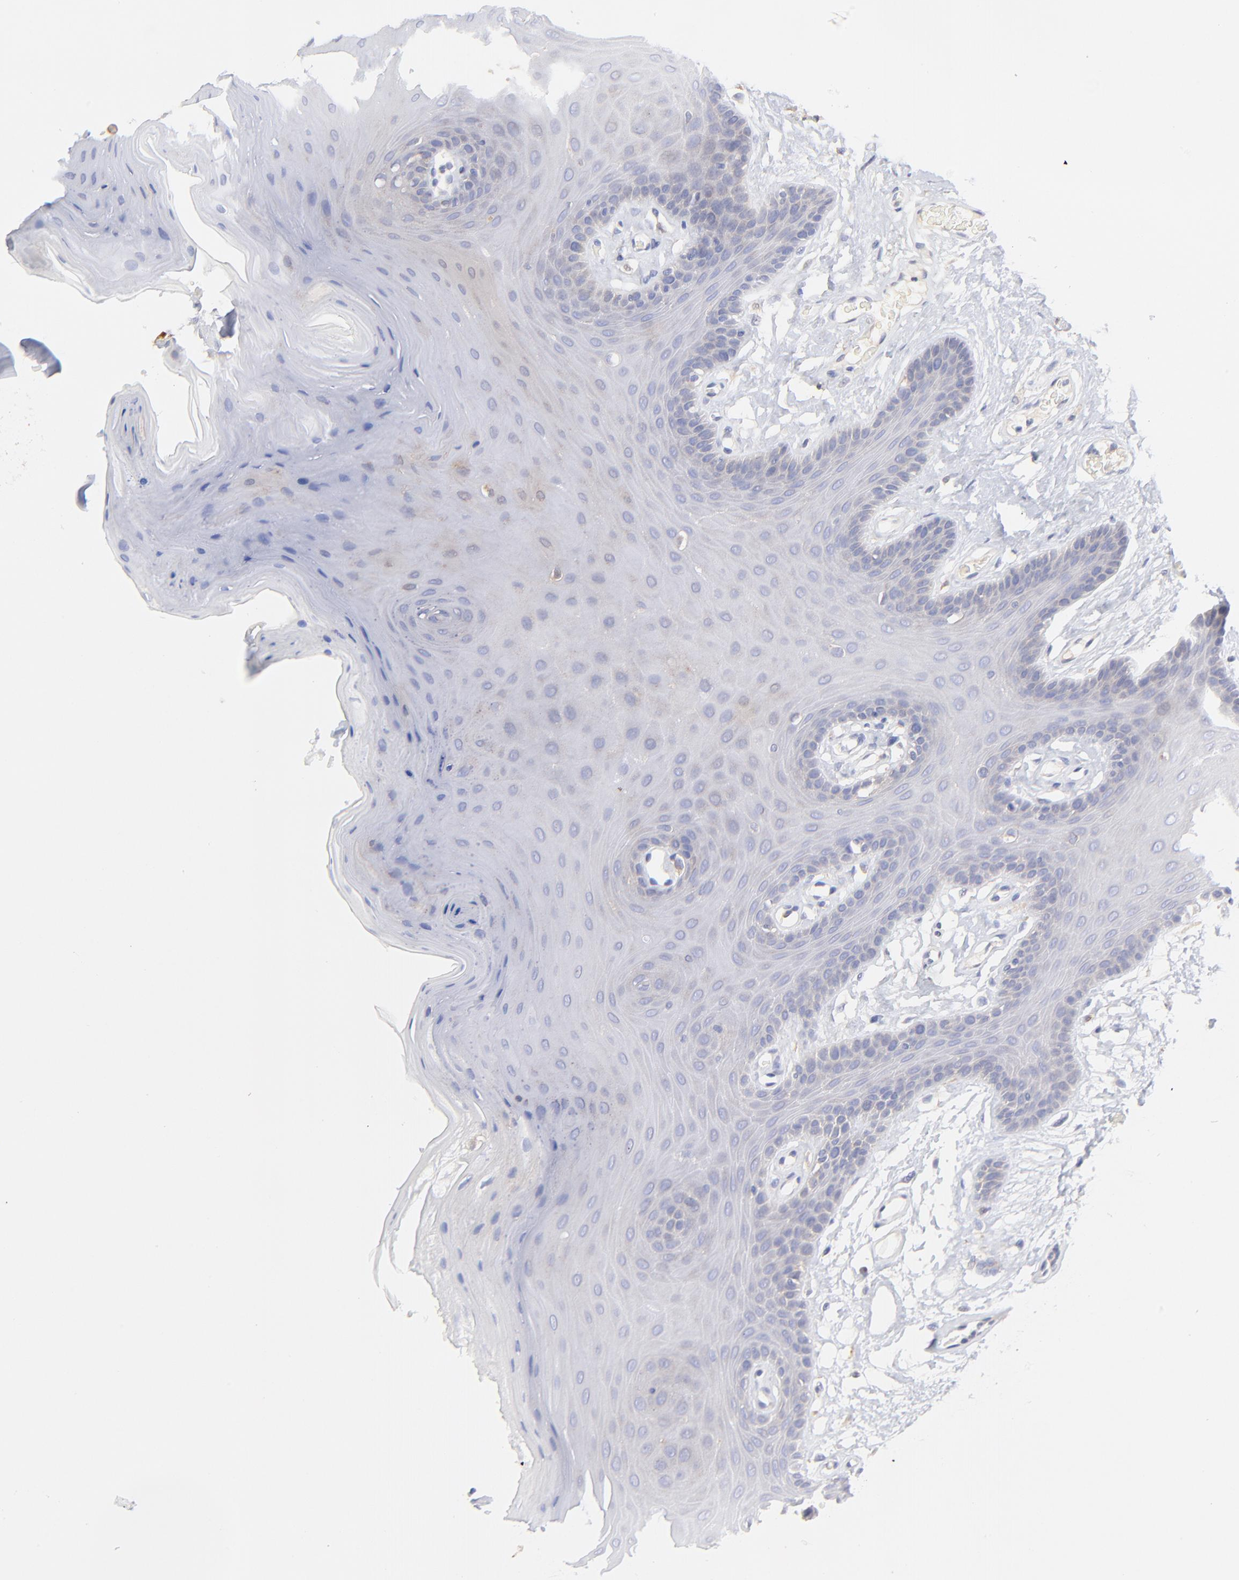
{"staining": {"intensity": "weak", "quantity": "<25%", "location": "cytoplasmic/membranous"}, "tissue": "oral mucosa", "cell_type": "Squamous epithelial cells", "image_type": "normal", "snomed": [{"axis": "morphology", "description": "Normal tissue, NOS"}, {"axis": "morphology", "description": "Squamous cell carcinoma, NOS"}, {"axis": "topography", "description": "Skeletal muscle"}, {"axis": "topography", "description": "Oral tissue"}, {"axis": "topography", "description": "Head-Neck"}], "caption": "DAB immunohistochemical staining of benign human oral mucosa exhibits no significant staining in squamous epithelial cells. (DAB immunohistochemistry (IHC) visualized using brightfield microscopy, high magnification).", "gene": "LHFPL1", "patient": {"sex": "male", "age": 71}}